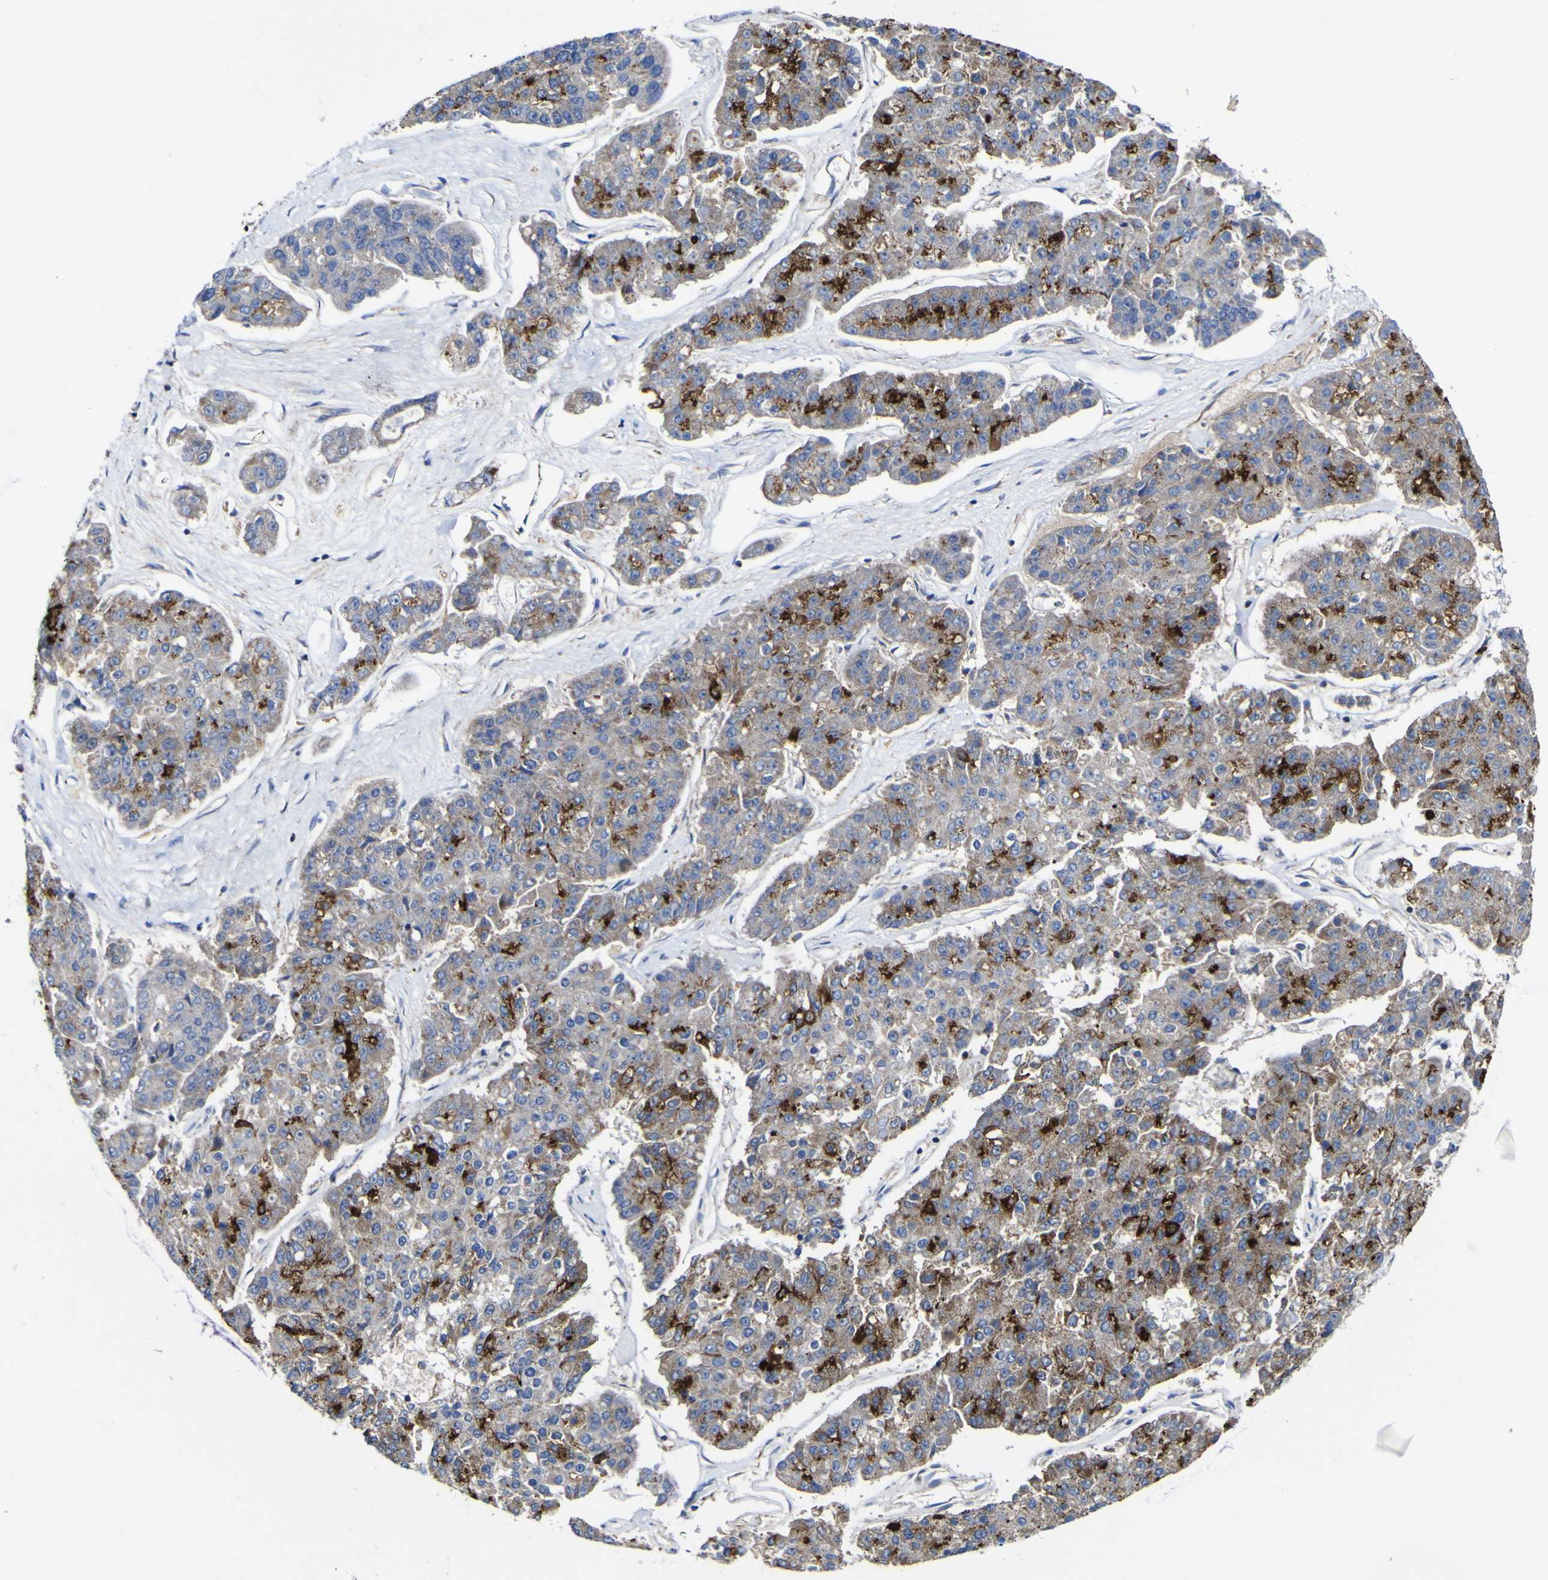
{"staining": {"intensity": "strong", "quantity": "<25%", "location": "cytoplasmic/membranous"}, "tissue": "pancreatic cancer", "cell_type": "Tumor cells", "image_type": "cancer", "snomed": [{"axis": "morphology", "description": "Adenocarcinoma, NOS"}, {"axis": "topography", "description": "Pancreas"}], "caption": "An image of human pancreatic adenocarcinoma stained for a protein exhibits strong cytoplasmic/membranous brown staining in tumor cells.", "gene": "CCDC90B", "patient": {"sex": "male", "age": 50}}